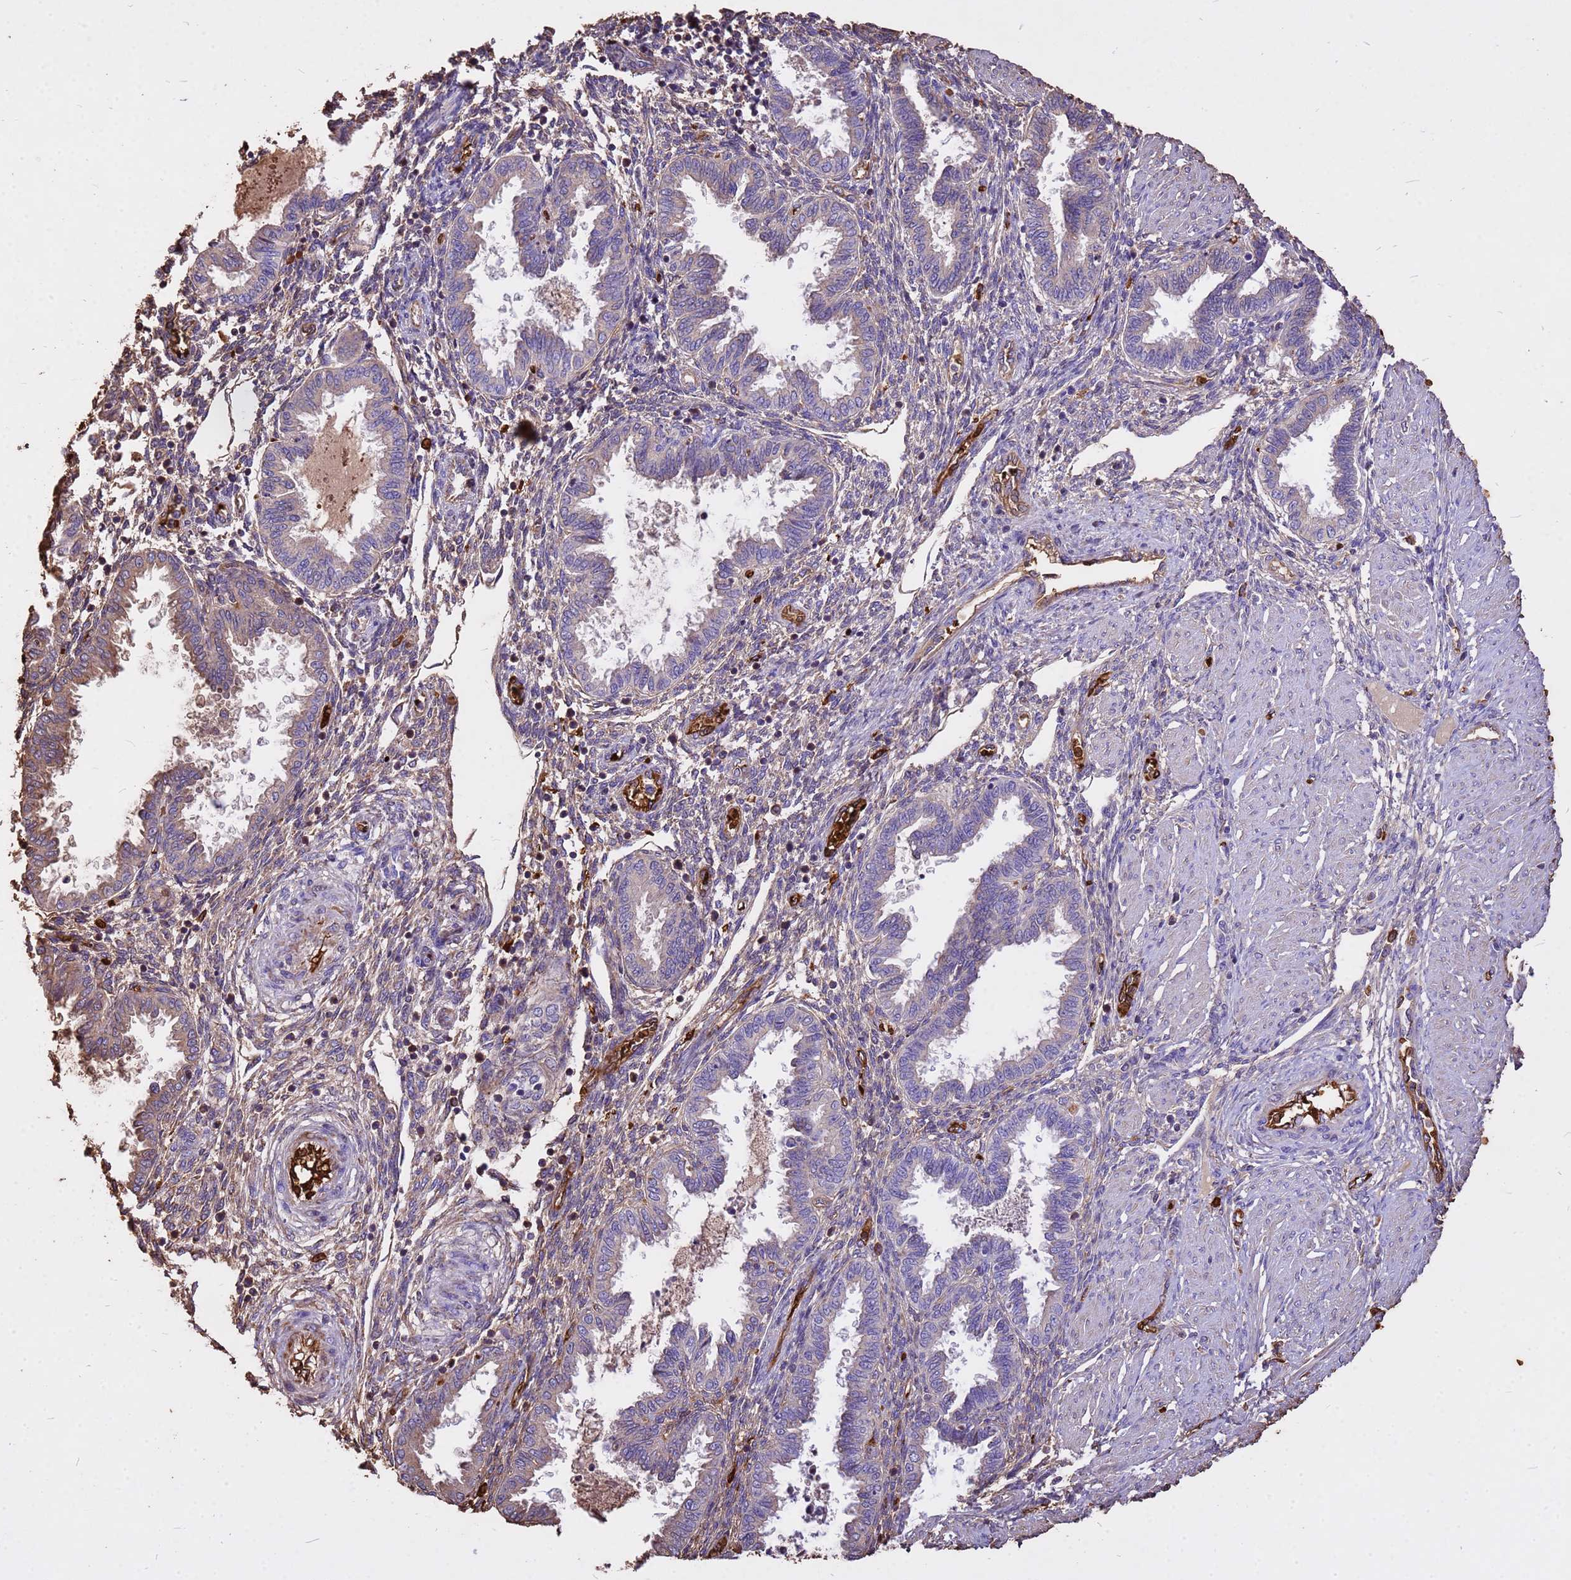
{"staining": {"intensity": "weak", "quantity": "25%-75%", "location": "cytoplasmic/membranous"}, "tissue": "endometrium", "cell_type": "Cells in endometrial stroma", "image_type": "normal", "snomed": [{"axis": "morphology", "description": "Normal tissue, NOS"}, {"axis": "topography", "description": "Endometrium"}], "caption": "This is a histology image of immunohistochemistry (IHC) staining of unremarkable endometrium, which shows weak expression in the cytoplasmic/membranous of cells in endometrial stroma.", "gene": "HBA1", "patient": {"sex": "female", "age": 33}}